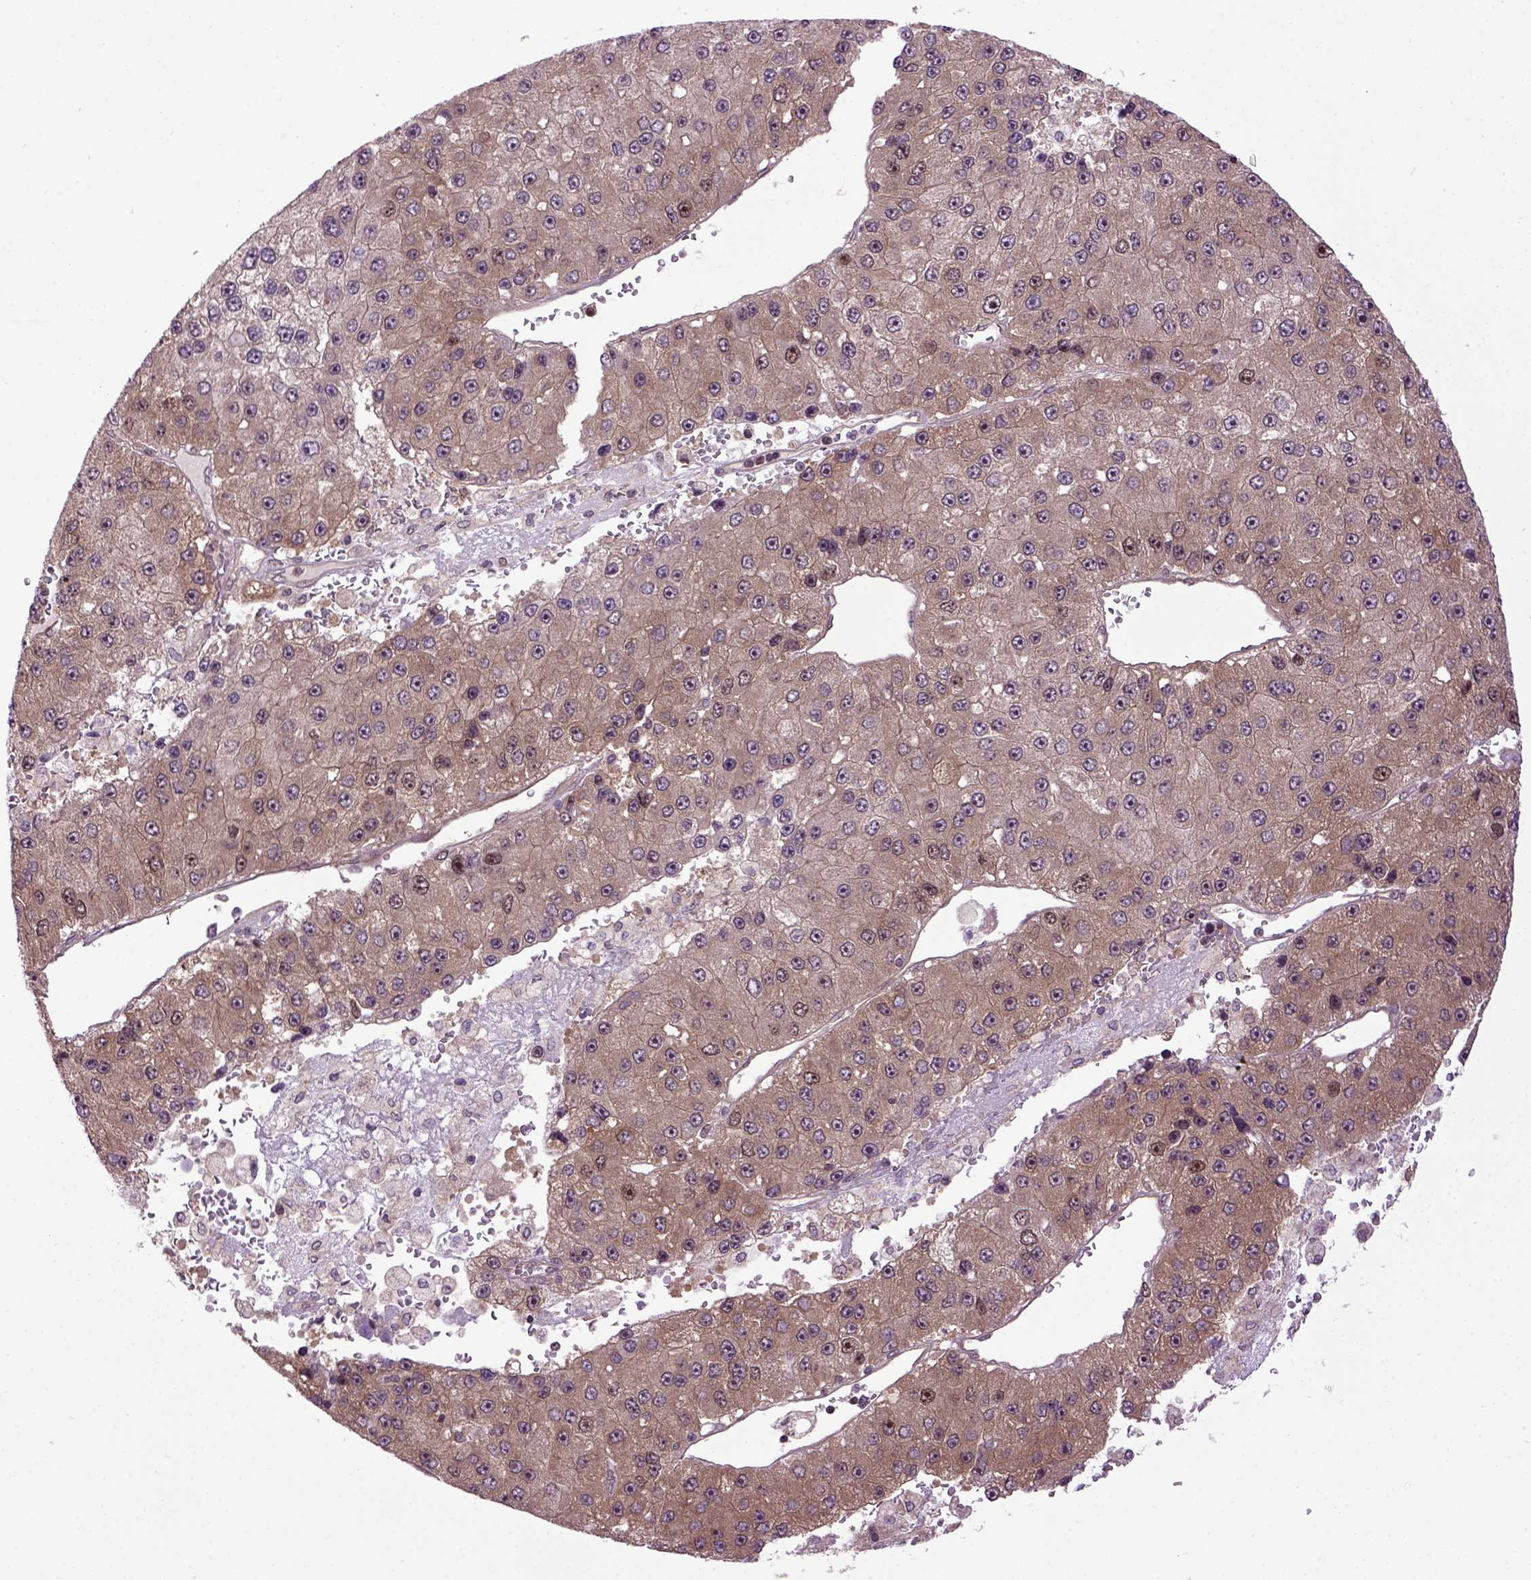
{"staining": {"intensity": "moderate", "quantity": ">75%", "location": "cytoplasmic/membranous"}, "tissue": "liver cancer", "cell_type": "Tumor cells", "image_type": "cancer", "snomed": [{"axis": "morphology", "description": "Carcinoma, Hepatocellular, NOS"}, {"axis": "topography", "description": "Liver"}], "caption": "Liver cancer (hepatocellular carcinoma) stained with a brown dye exhibits moderate cytoplasmic/membranous positive expression in approximately >75% of tumor cells.", "gene": "WDR48", "patient": {"sex": "female", "age": 73}}